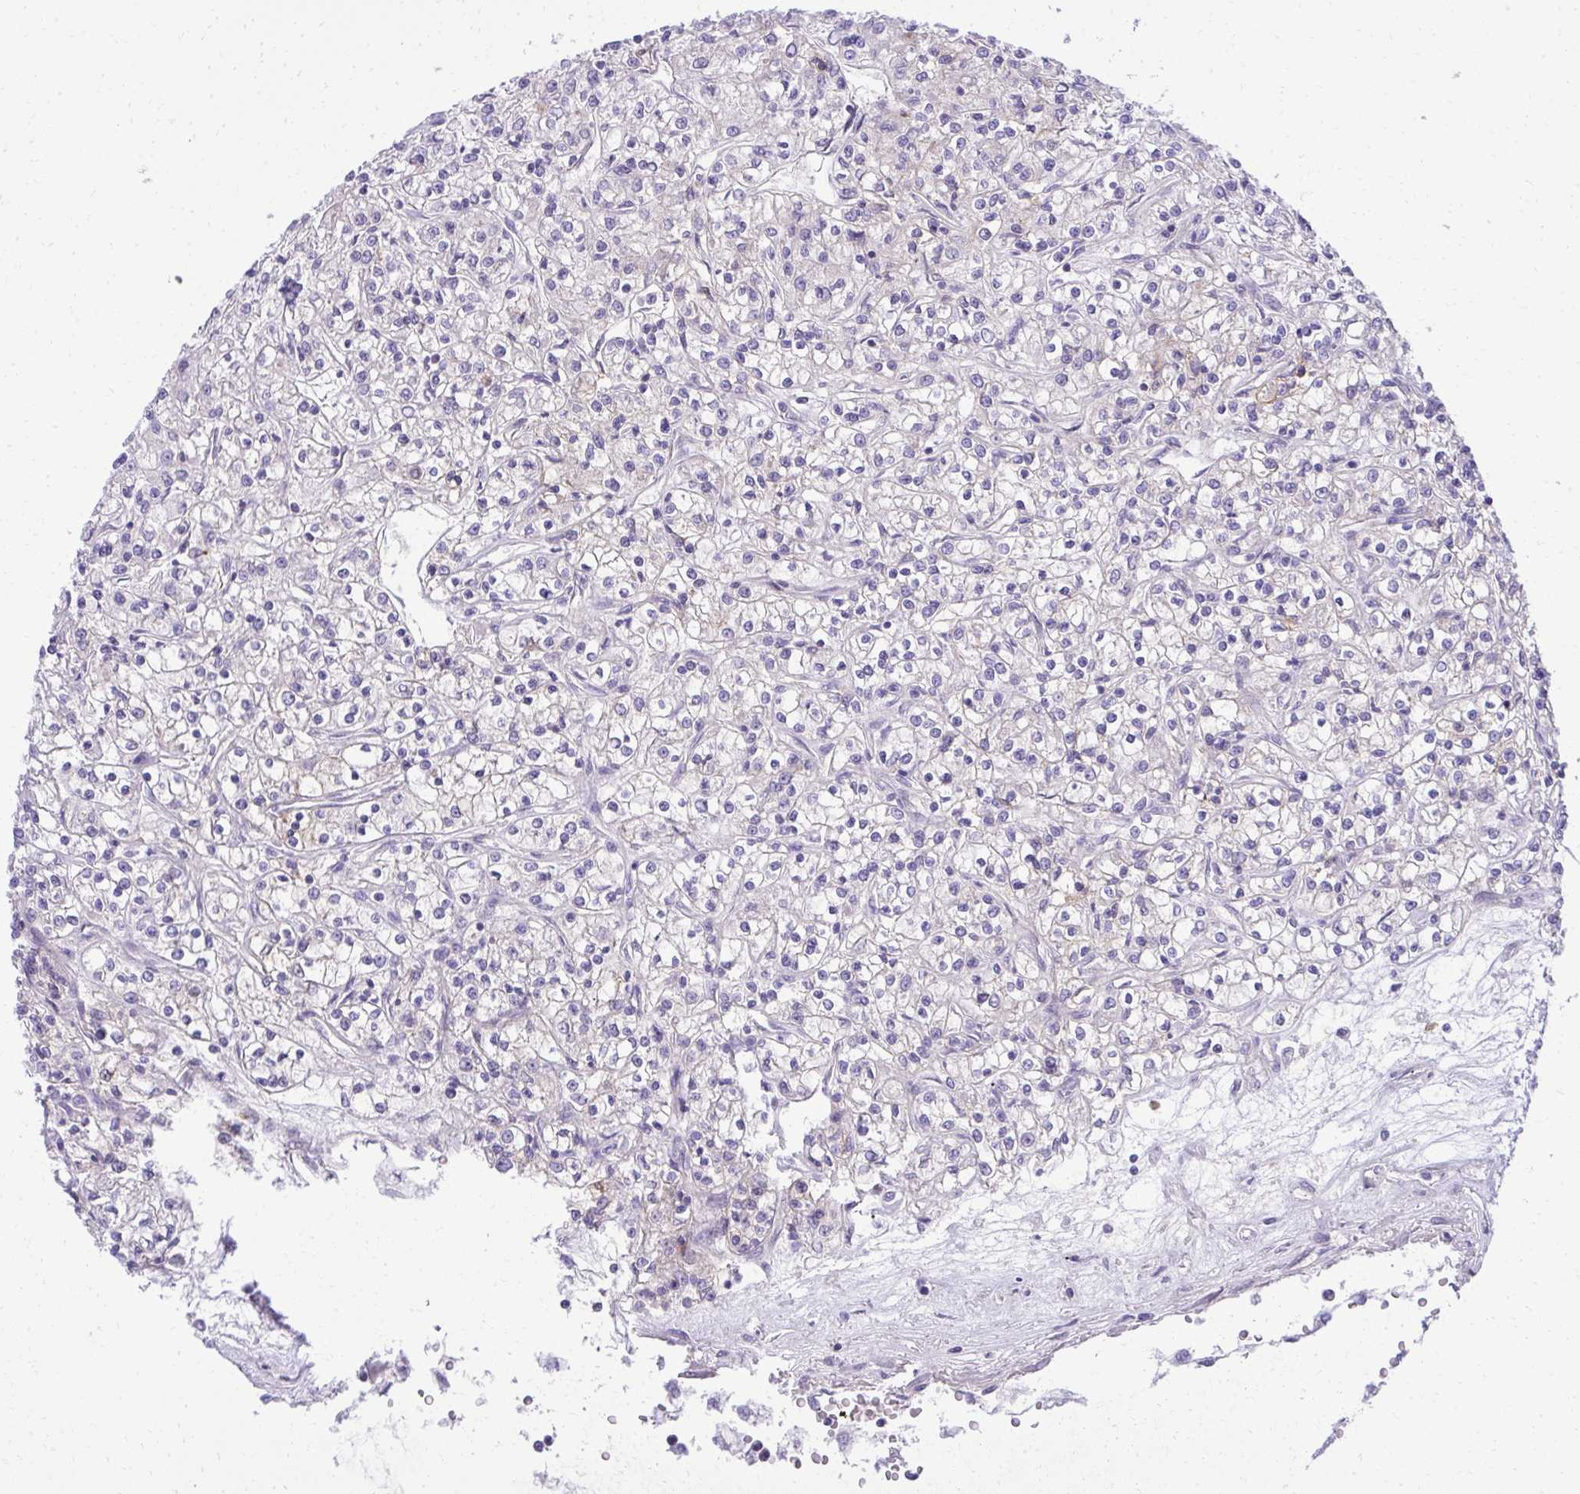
{"staining": {"intensity": "negative", "quantity": "none", "location": "none"}, "tissue": "renal cancer", "cell_type": "Tumor cells", "image_type": "cancer", "snomed": [{"axis": "morphology", "description": "Adenocarcinoma, NOS"}, {"axis": "topography", "description": "Kidney"}], "caption": "The image shows no staining of tumor cells in renal cancer (adenocarcinoma). The staining is performed using DAB (3,3'-diaminobenzidine) brown chromogen with nuclei counter-stained in using hematoxylin.", "gene": "PITPNM3", "patient": {"sex": "female", "age": 59}}